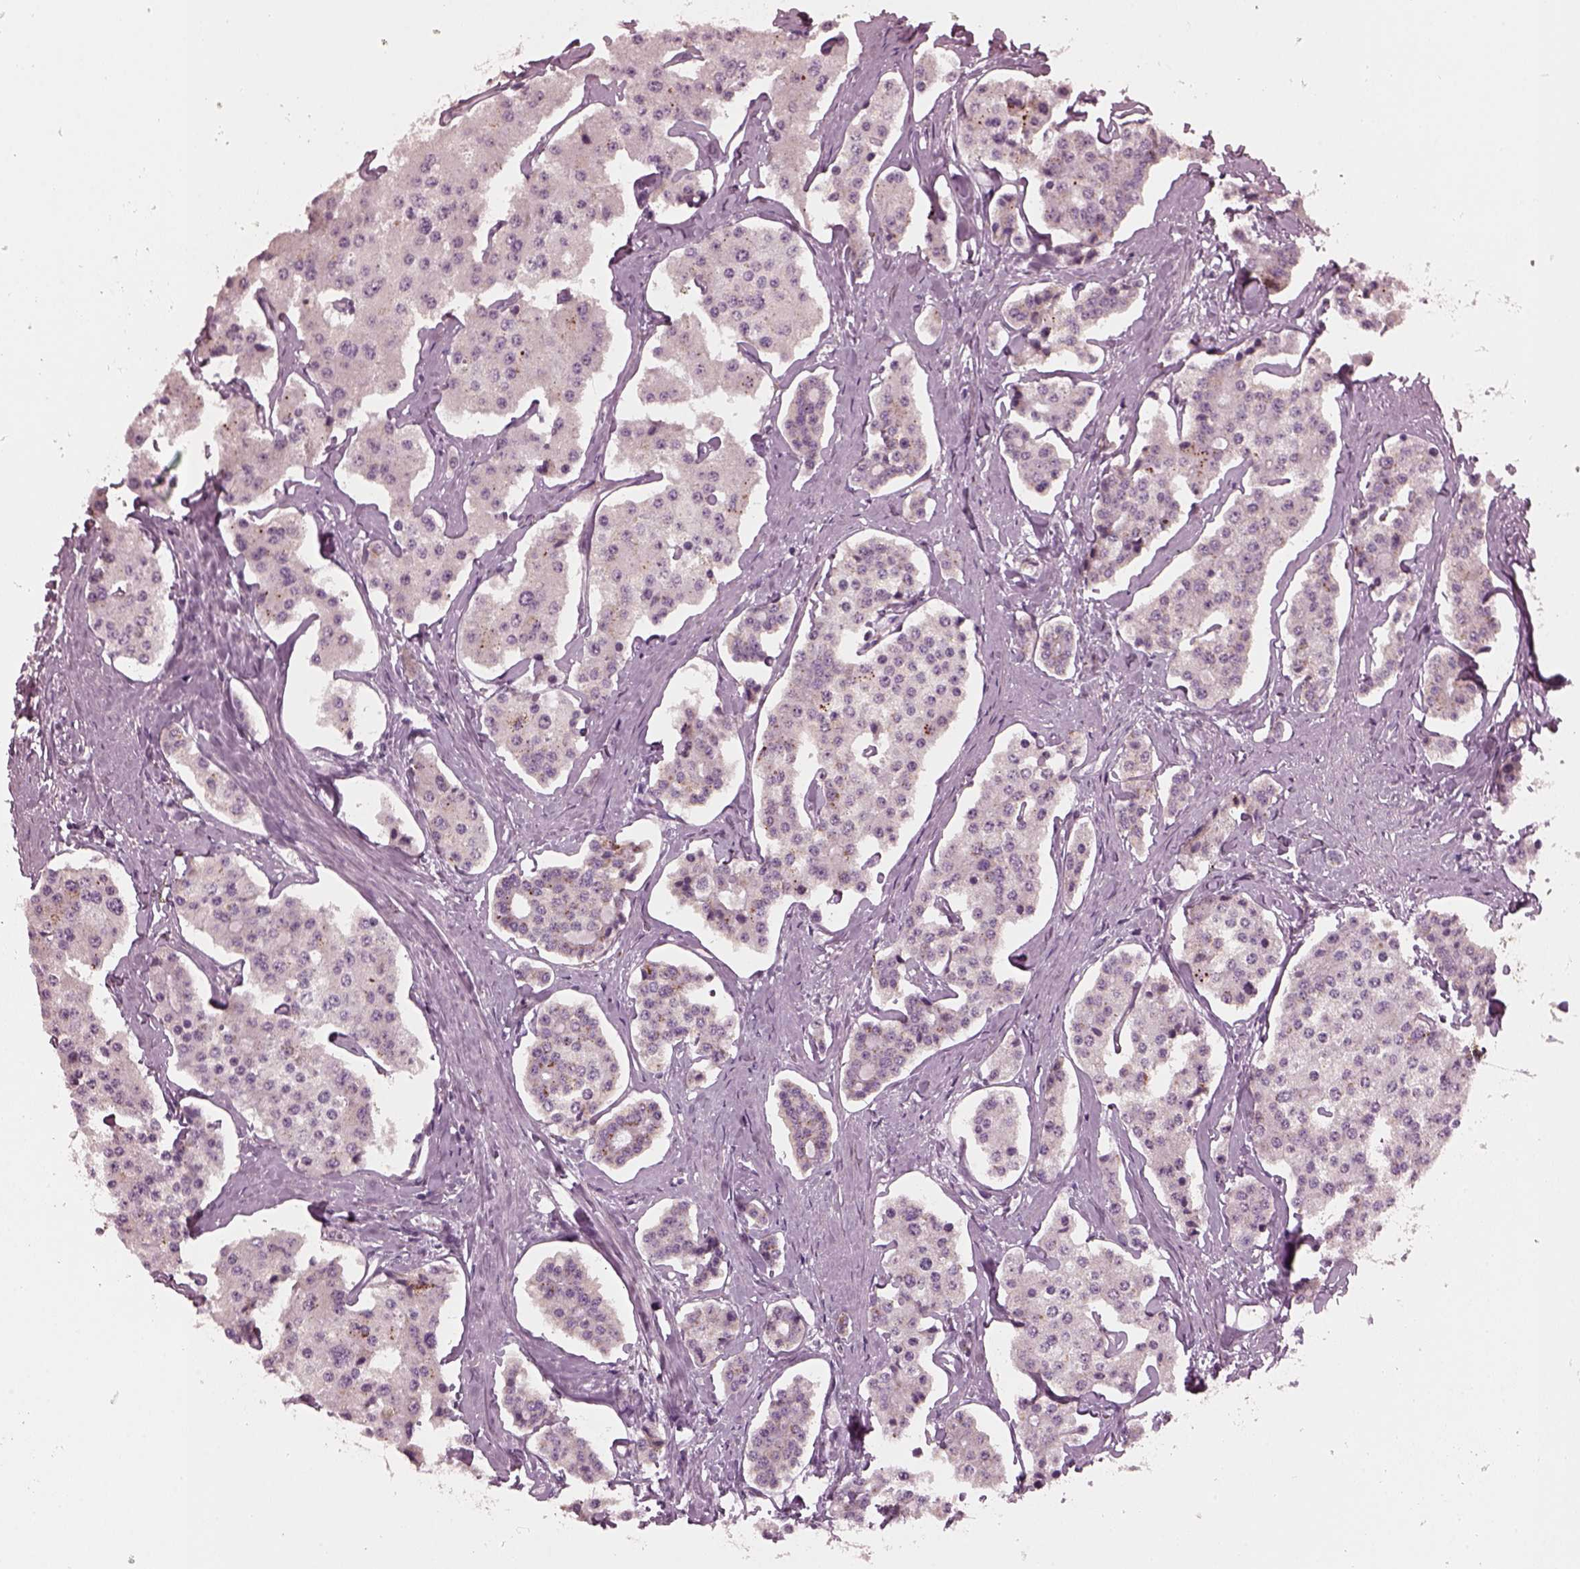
{"staining": {"intensity": "negative", "quantity": "none", "location": "none"}, "tissue": "carcinoid", "cell_type": "Tumor cells", "image_type": "cancer", "snomed": [{"axis": "morphology", "description": "Carcinoid, malignant, NOS"}, {"axis": "topography", "description": "Small intestine"}], "caption": "High magnification brightfield microscopy of carcinoid stained with DAB (brown) and counterstained with hematoxylin (blue): tumor cells show no significant positivity.", "gene": "SLAMF8", "patient": {"sex": "female", "age": 65}}